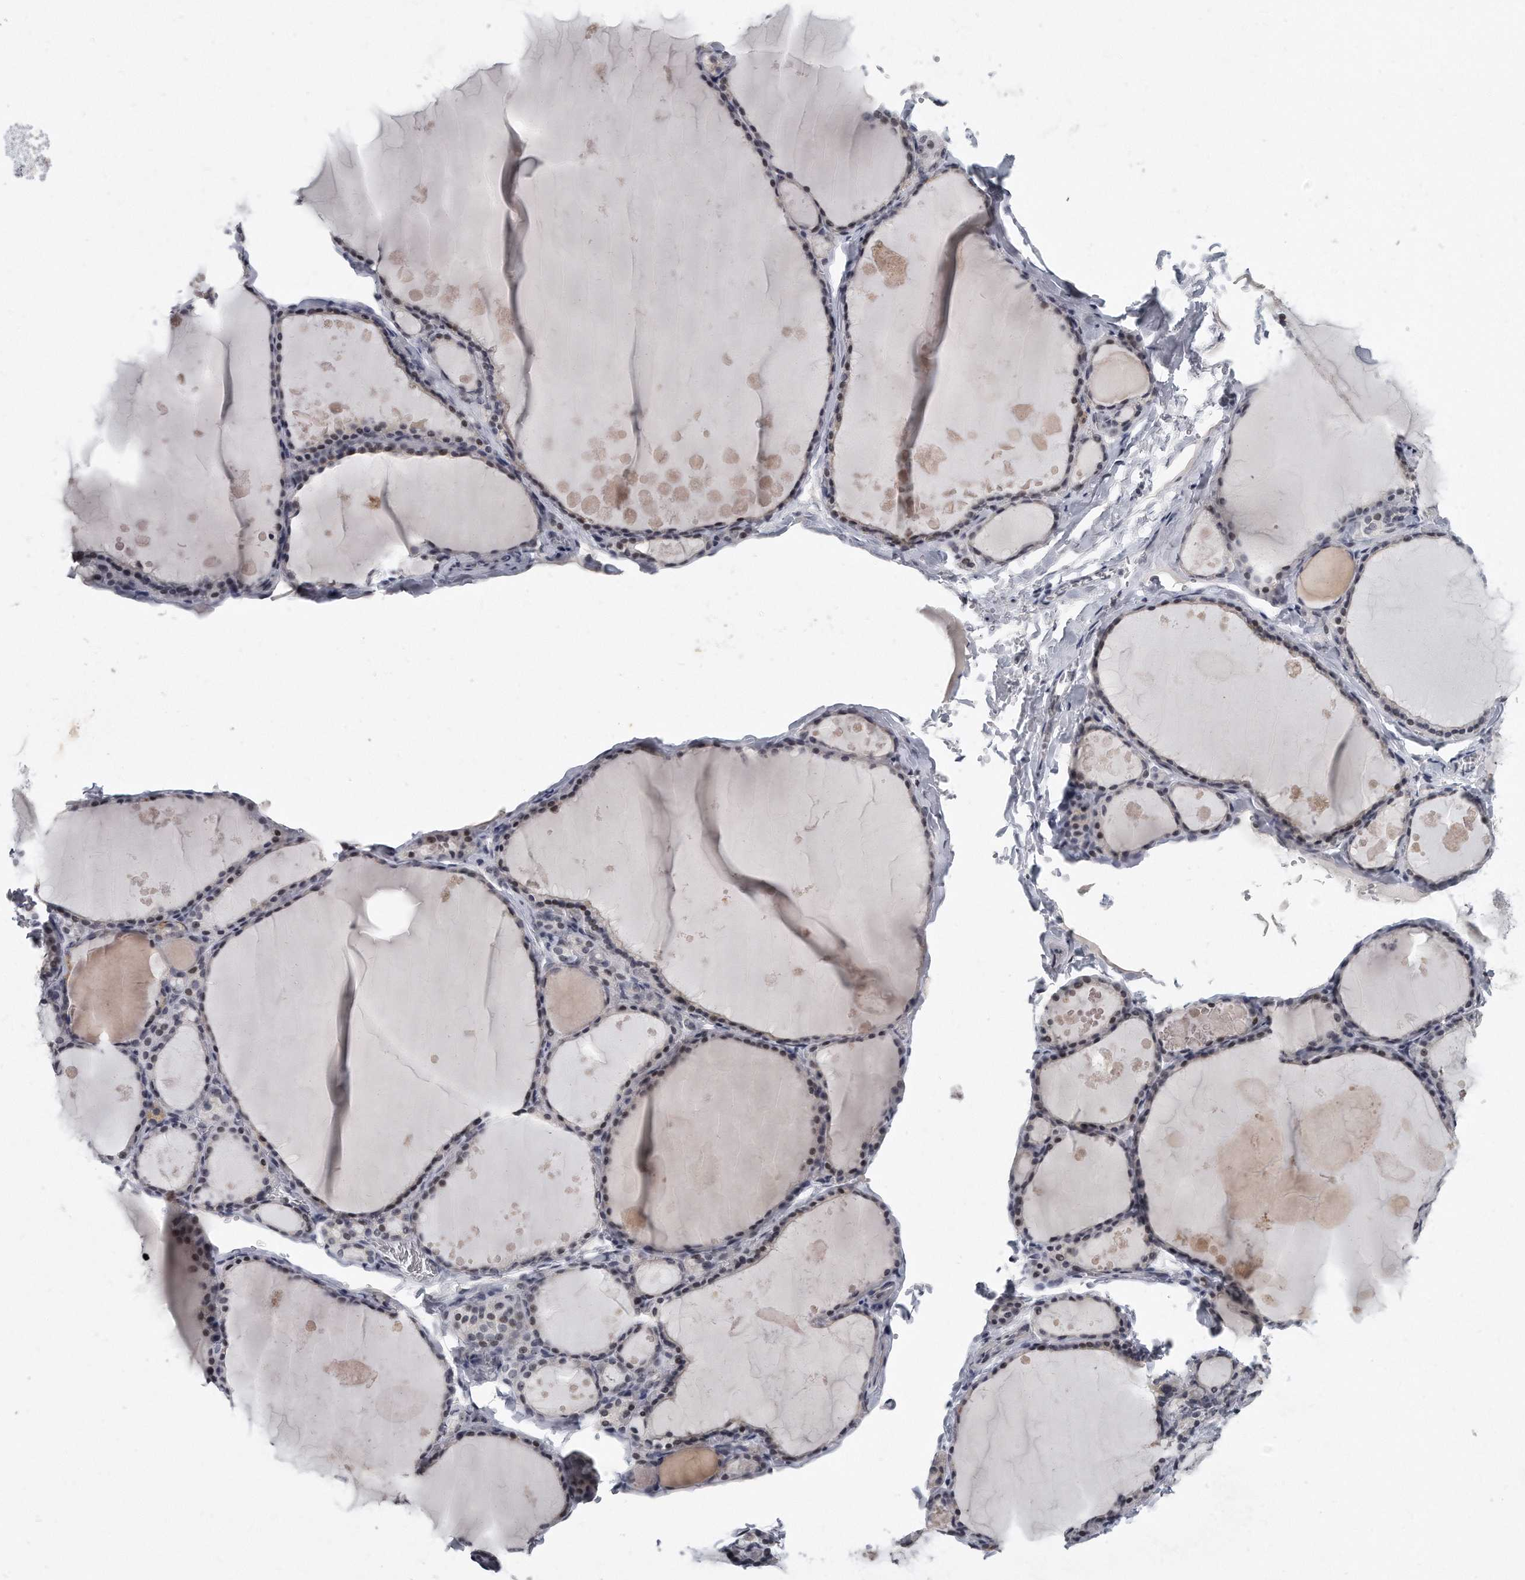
{"staining": {"intensity": "moderate", "quantity": "<25%", "location": "nuclear"}, "tissue": "thyroid gland", "cell_type": "Glandular cells", "image_type": "normal", "snomed": [{"axis": "morphology", "description": "Normal tissue, NOS"}, {"axis": "topography", "description": "Thyroid gland"}], "caption": "DAB immunohistochemical staining of benign thyroid gland shows moderate nuclear protein positivity in approximately <25% of glandular cells. (Stains: DAB (3,3'-diaminobenzidine) in brown, nuclei in blue, Microscopy: brightfield microscopy at high magnification).", "gene": "TFCP2L1", "patient": {"sex": "male", "age": 56}}